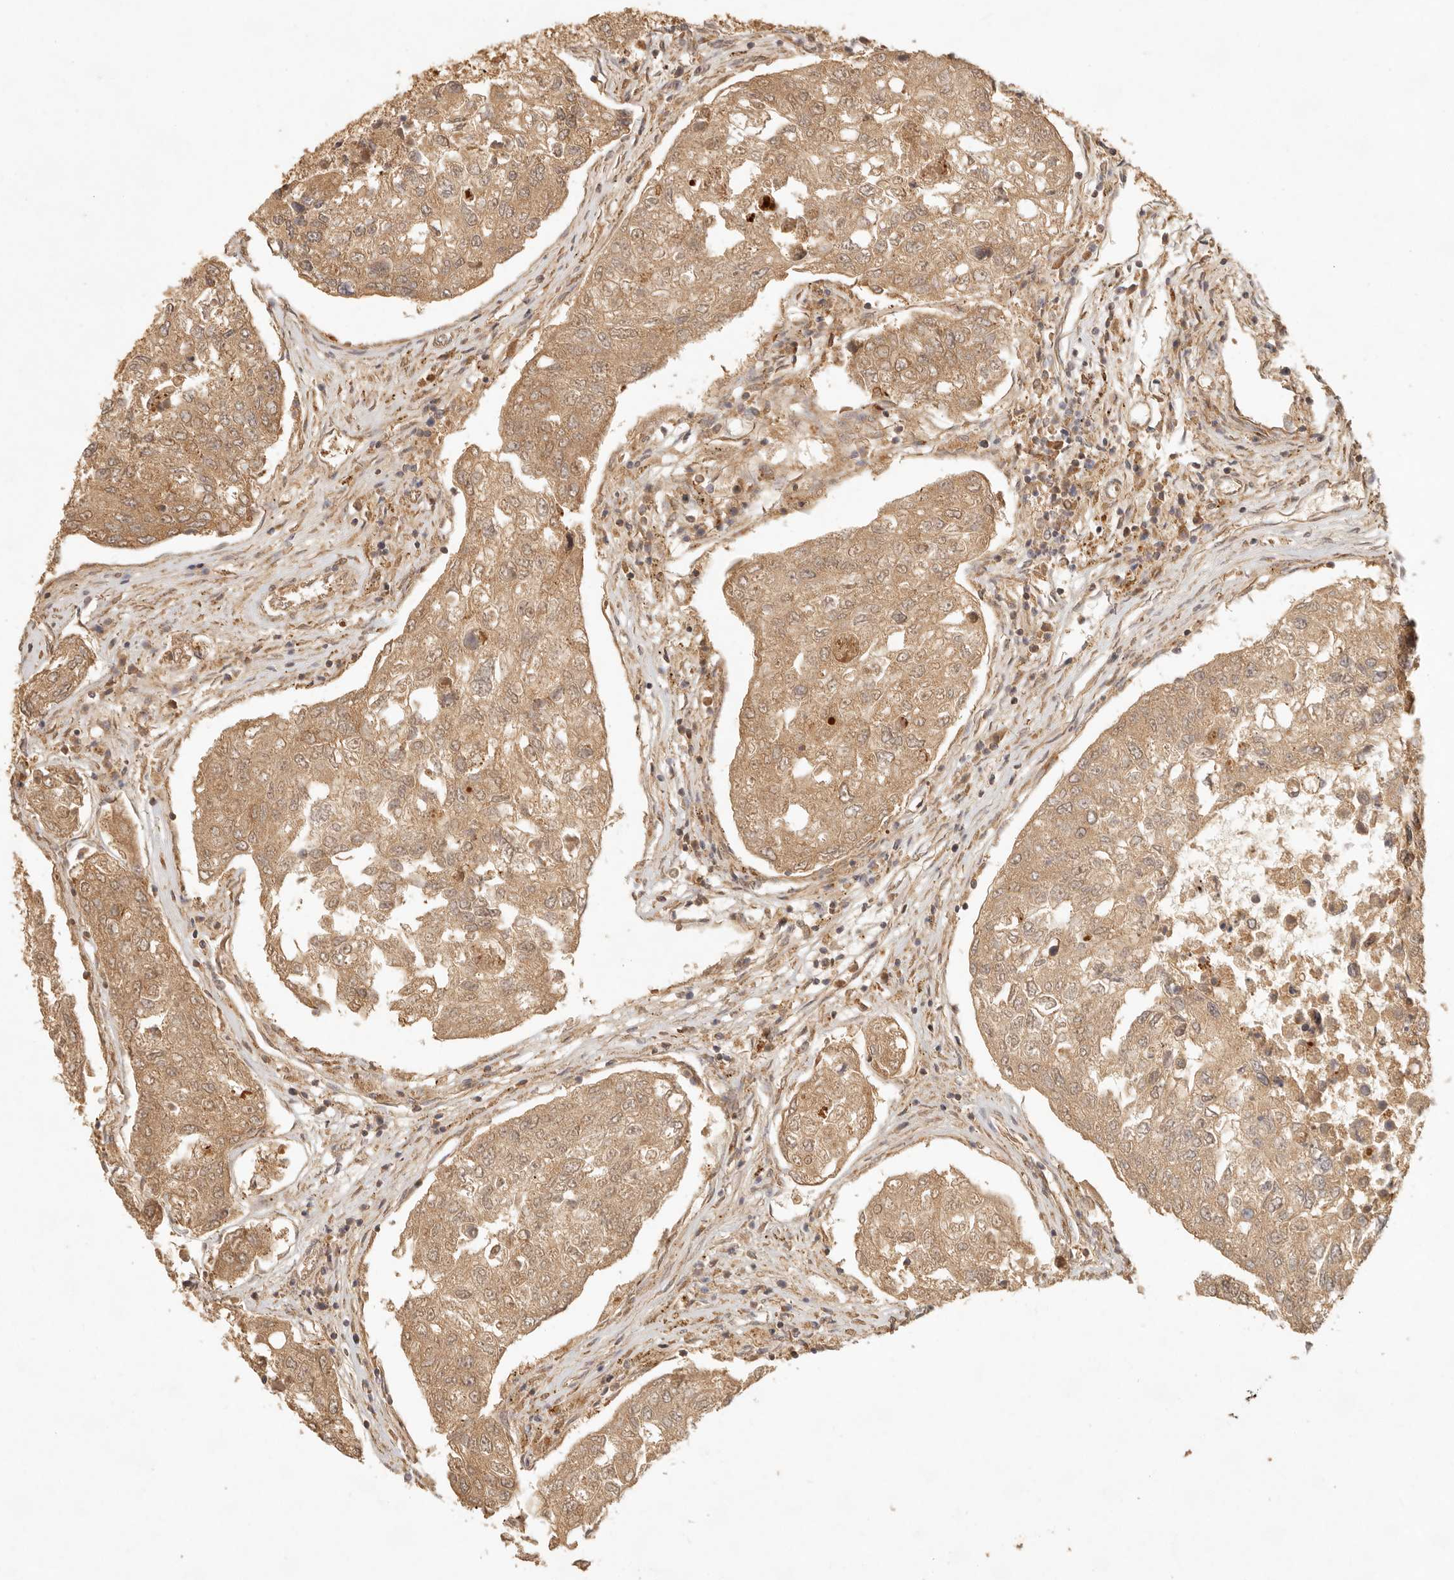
{"staining": {"intensity": "moderate", "quantity": ">75%", "location": "cytoplasmic/membranous"}, "tissue": "urothelial cancer", "cell_type": "Tumor cells", "image_type": "cancer", "snomed": [{"axis": "morphology", "description": "Urothelial carcinoma, High grade"}, {"axis": "topography", "description": "Lymph node"}, {"axis": "topography", "description": "Urinary bladder"}], "caption": "Immunohistochemical staining of human urothelial cancer demonstrates moderate cytoplasmic/membranous protein staining in about >75% of tumor cells.", "gene": "ANKRD61", "patient": {"sex": "male", "age": 51}}